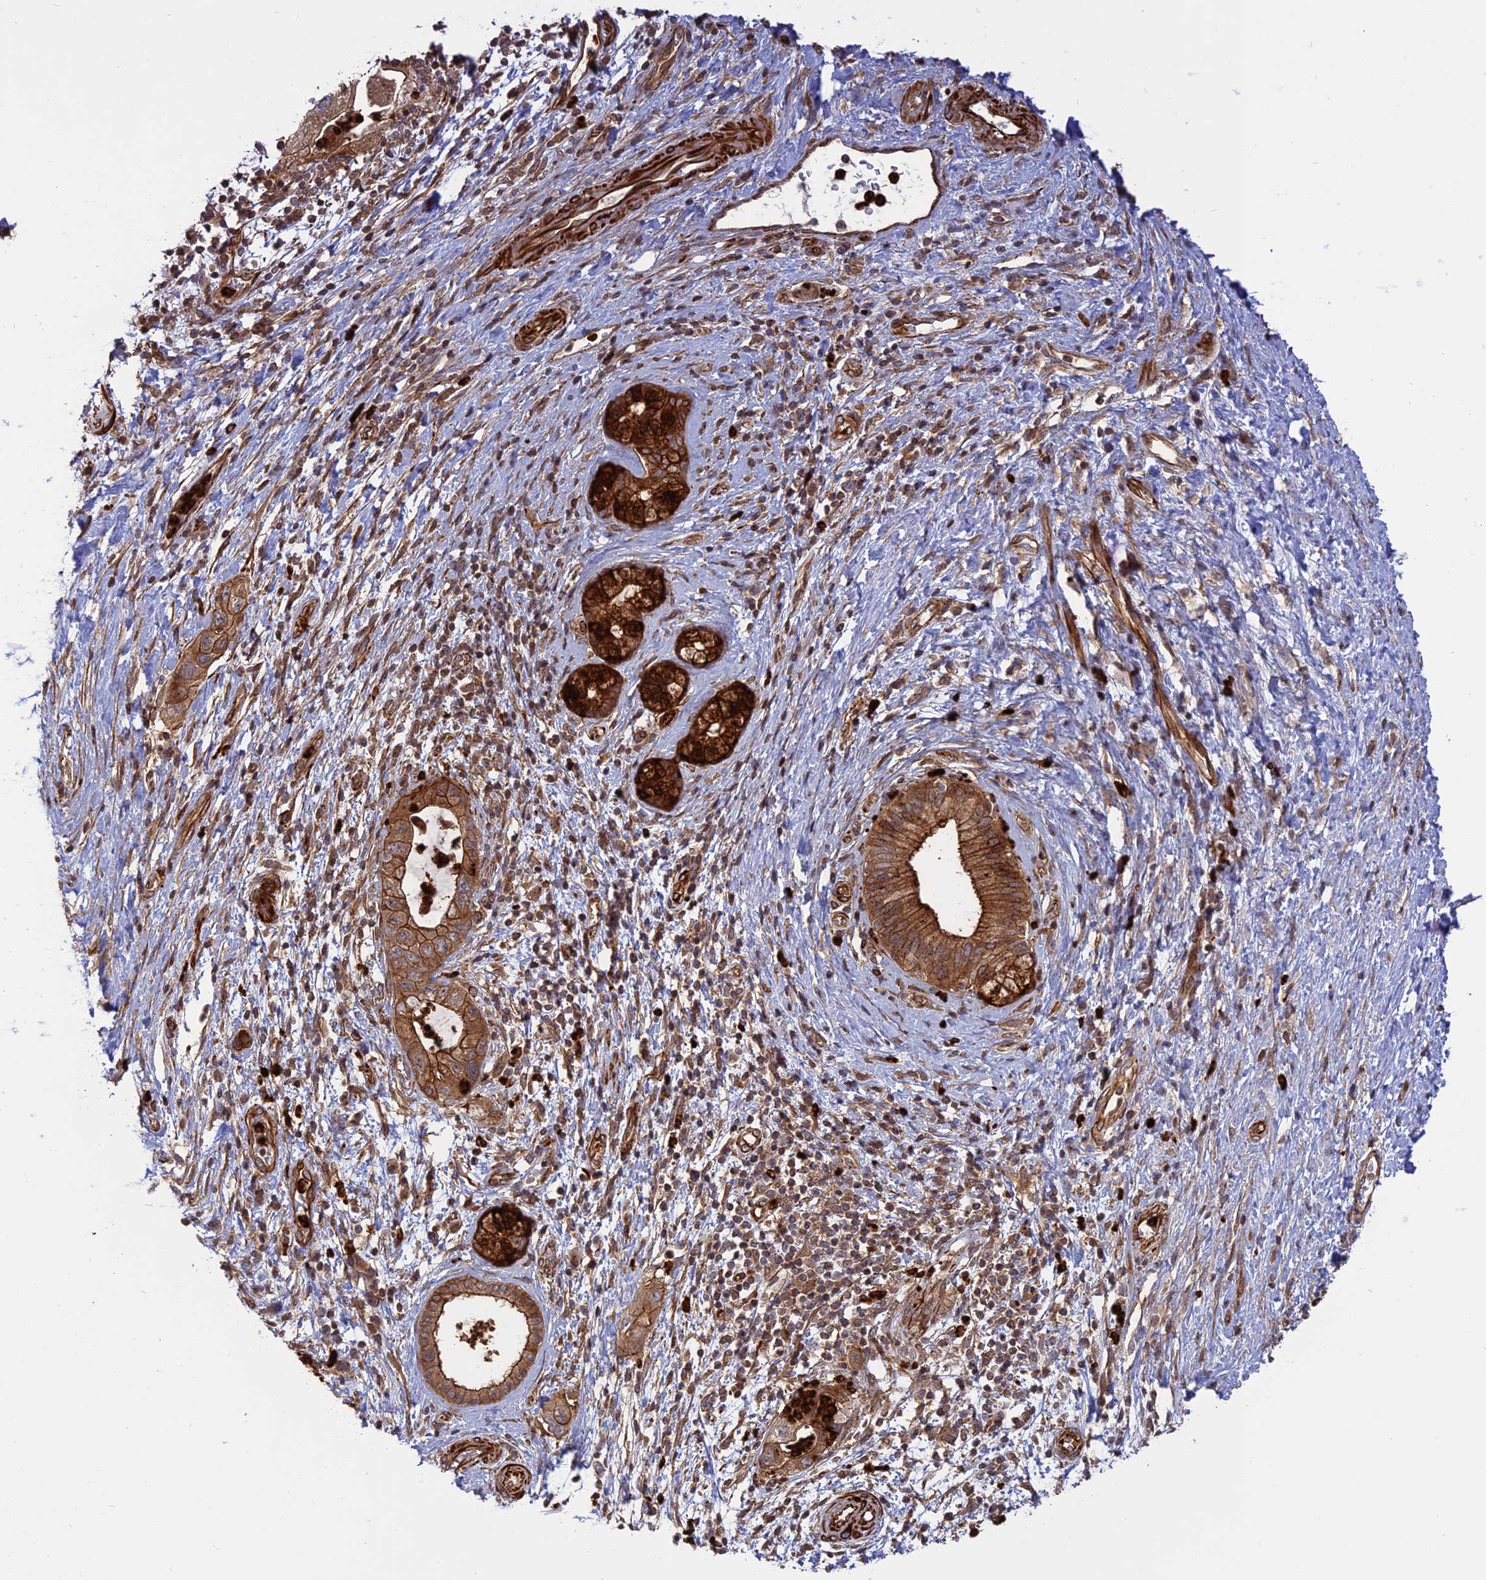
{"staining": {"intensity": "moderate", "quantity": ">75%", "location": "cytoplasmic/membranous"}, "tissue": "pancreatic cancer", "cell_type": "Tumor cells", "image_type": "cancer", "snomed": [{"axis": "morphology", "description": "Adenocarcinoma, NOS"}, {"axis": "topography", "description": "Pancreas"}], "caption": "There is medium levels of moderate cytoplasmic/membranous positivity in tumor cells of pancreatic cancer, as demonstrated by immunohistochemical staining (brown color).", "gene": "PHLDB3", "patient": {"sex": "female", "age": 73}}